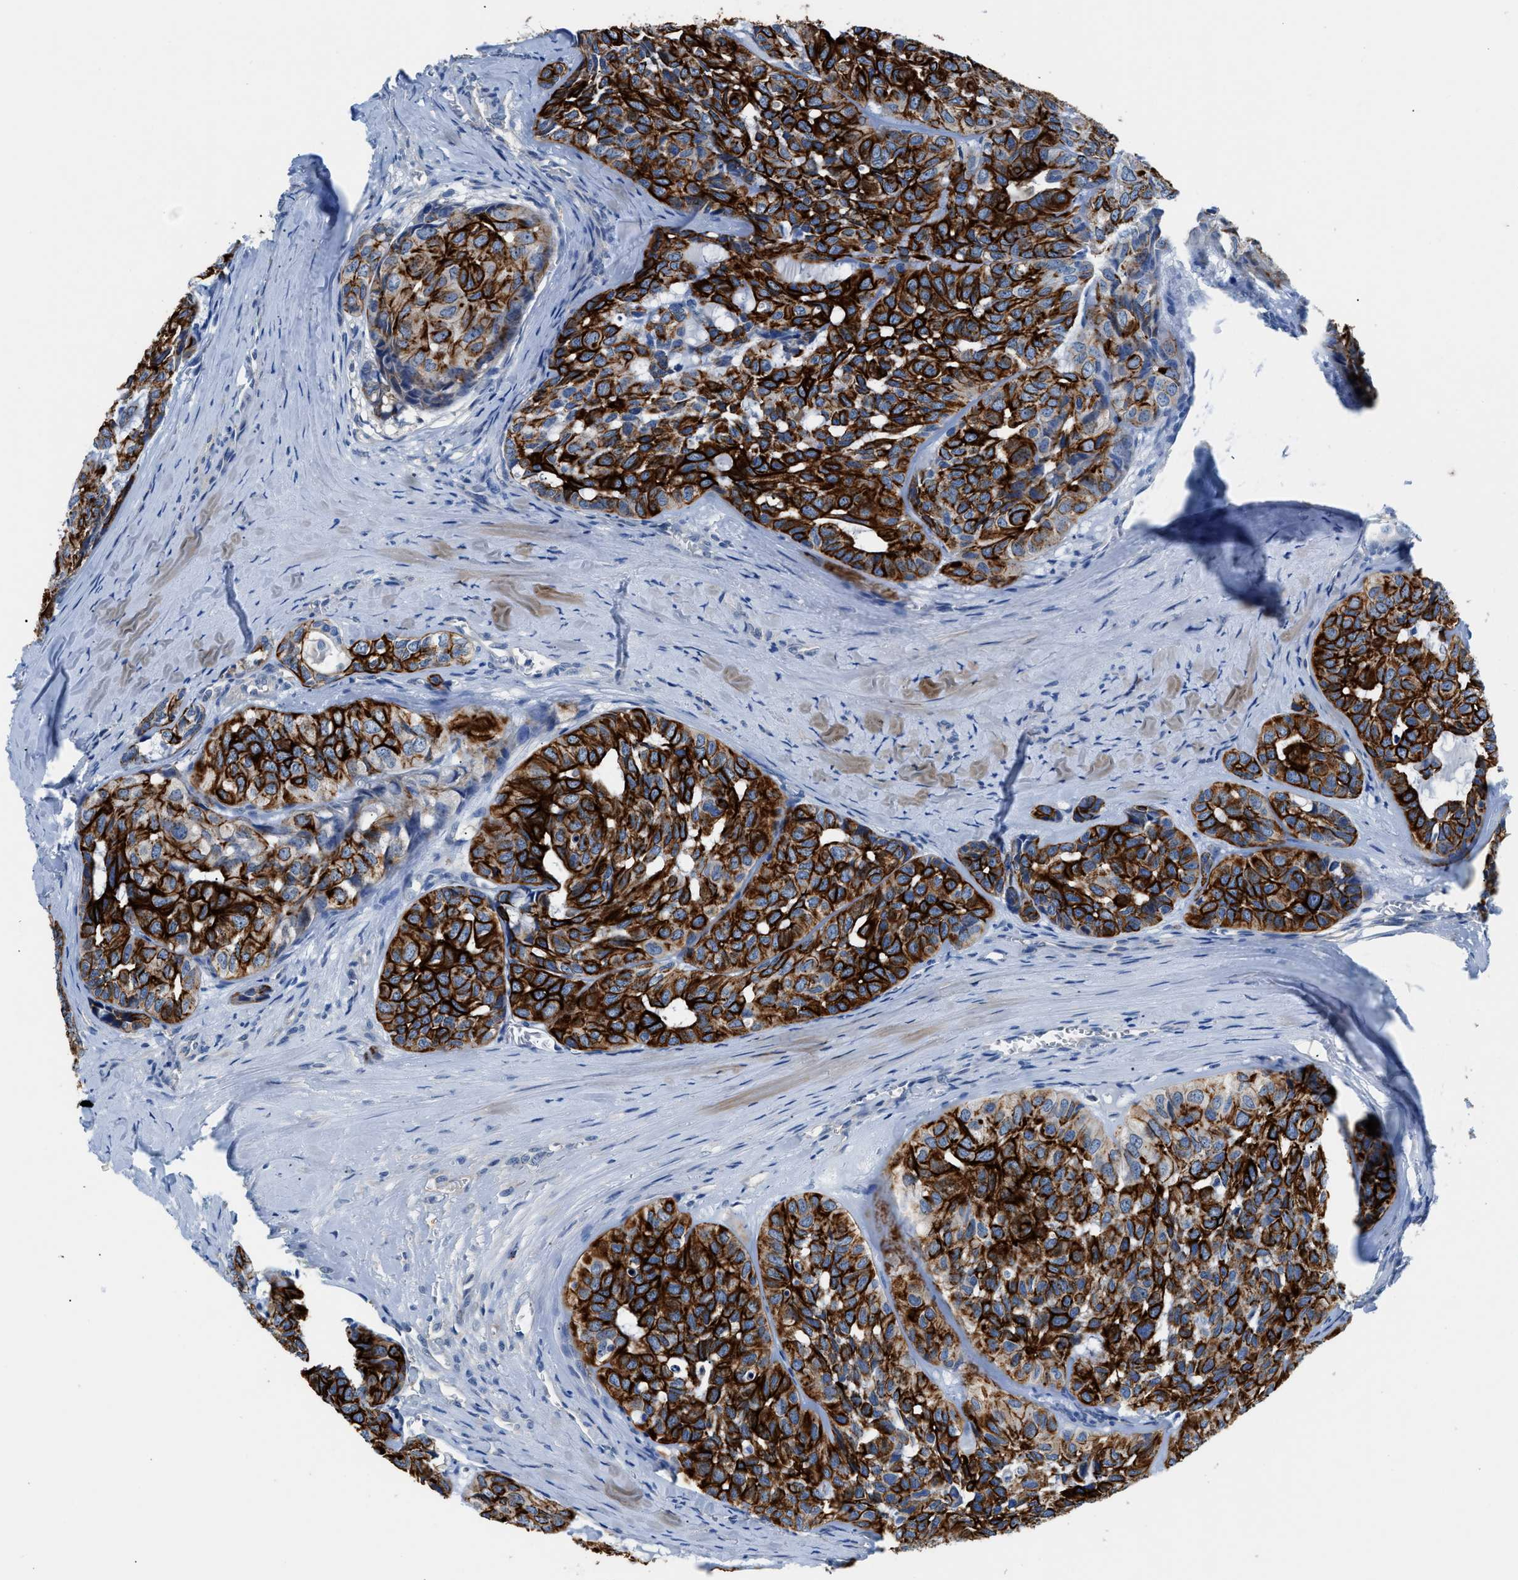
{"staining": {"intensity": "strong", "quantity": ">75%", "location": "cytoplasmic/membranous"}, "tissue": "head and neck cancer", "cell_type": "Tumor cells", "image_type": "cancer", "snomed": [{"axis": "morphology", "description": "Adenocarcinoma, NOS"}, {"axis": "topography", "description": "Salivary gland, NOS"}, {"axis": "topography", "description": "Head-Neck"}], "caption": "Immunohistochemistry (DAB) staining of adenocarcinoma (head and neck) shows strong cytoplasmic/membranous protein expression in approximately >75% of tumor cells. (Stains: DAB (3,3'-diaminobenzidine) in brown, nuclei in blue, Microscopy: brightfield microscopy at high magnification).", "gene": "SLC10A6", "patient": {"sex": "female", "age": 76}}